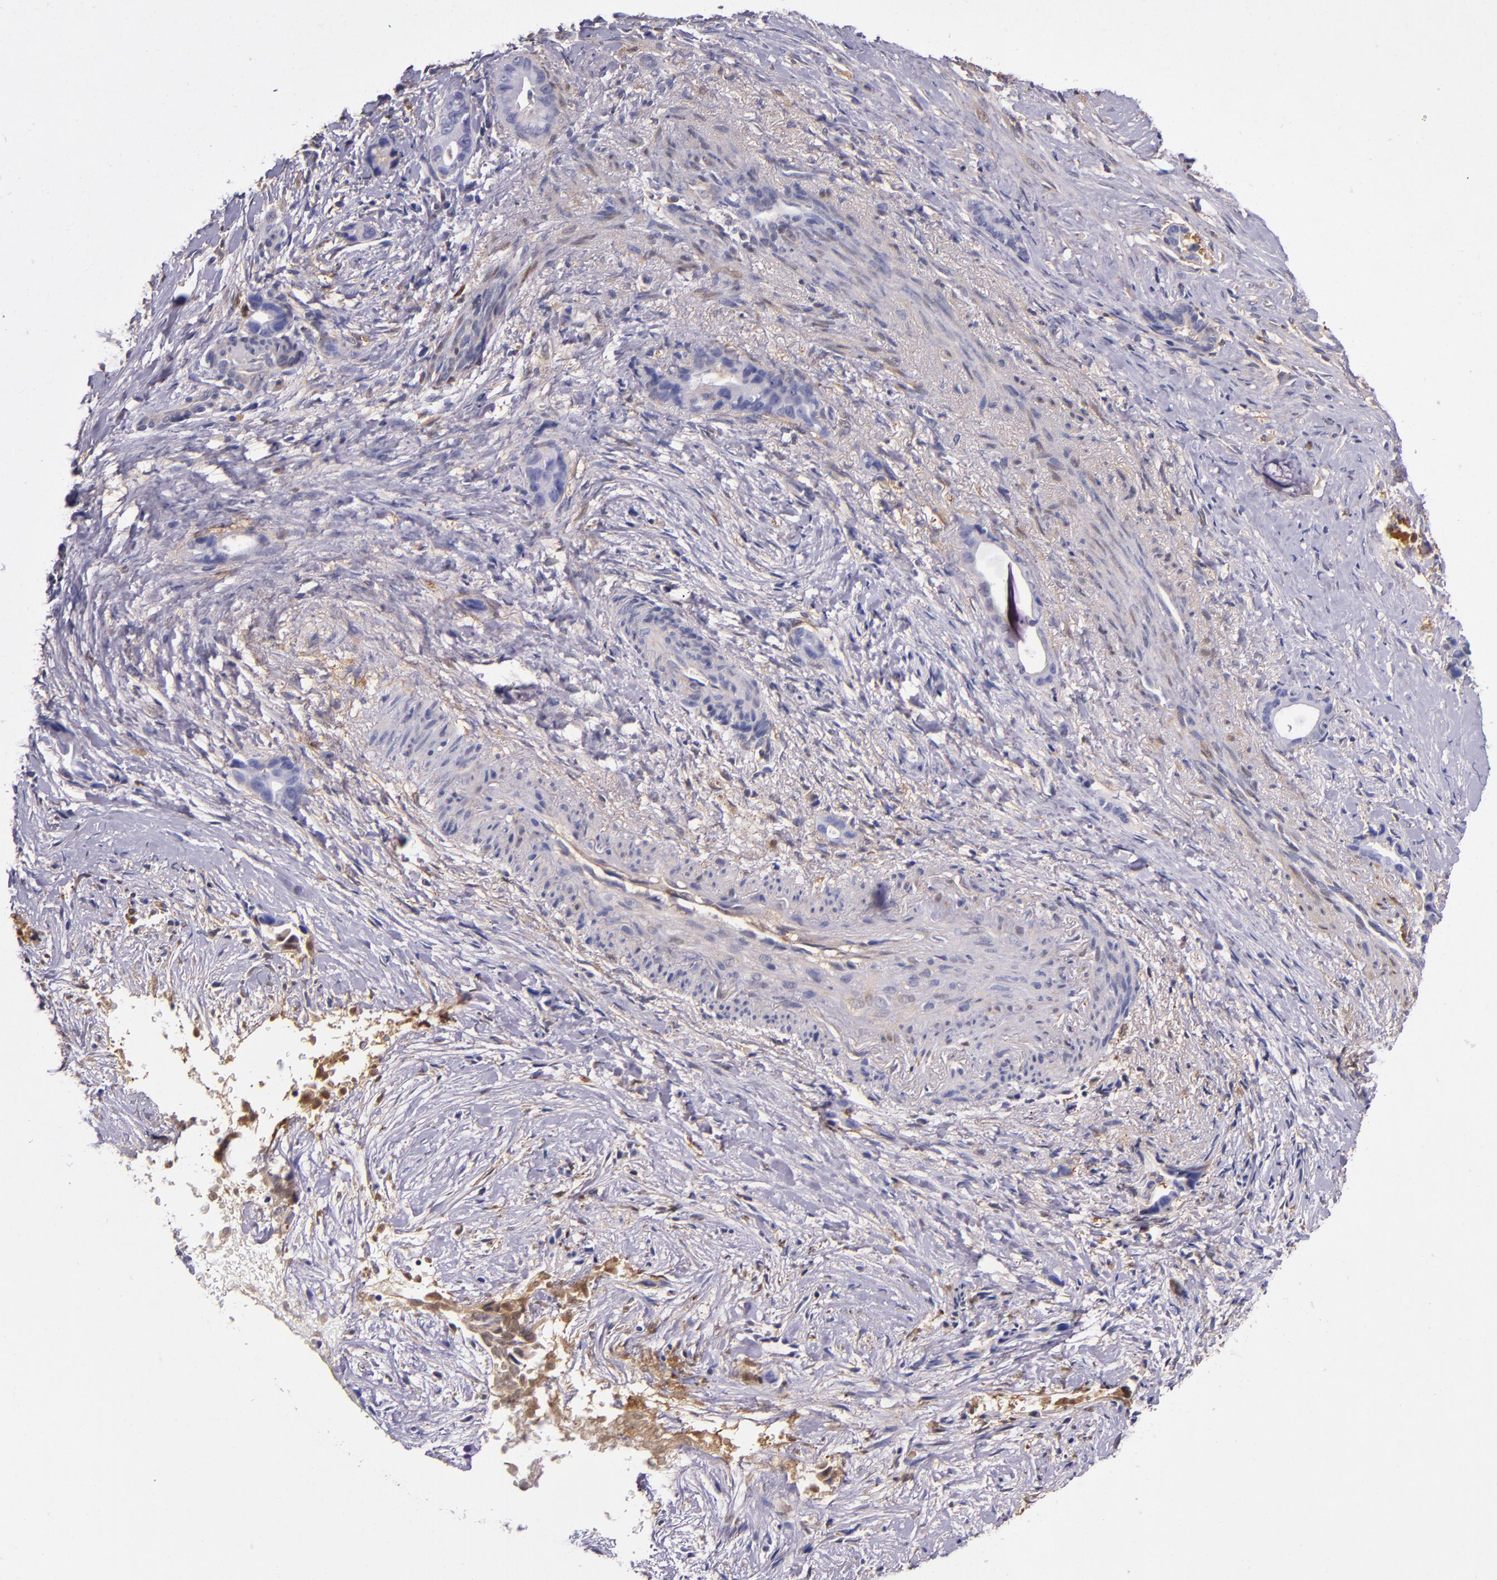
{"staining": {"intensity": "weak", "quantity": "<25%", "location": "cytoplasmic/membranous"}, "tissue": "liver cancer", "cell_type": "Tumor cells", "image_type": "cancer", "snomed": [{"axis": "morphology", "description": "Cholangiocarcinoma"}, {"axis": "topography", "description": "Liver"}], "caption": "This image is of cholangiocarcinoma (liver) stained with immunohistochemistry (IHC) to label a protein in brown with the nuclei are counter-stained blue. There is no staining in tumor cells.", "gene": "CLEC3B", "patient": {"sex": "female", "age": 55}}